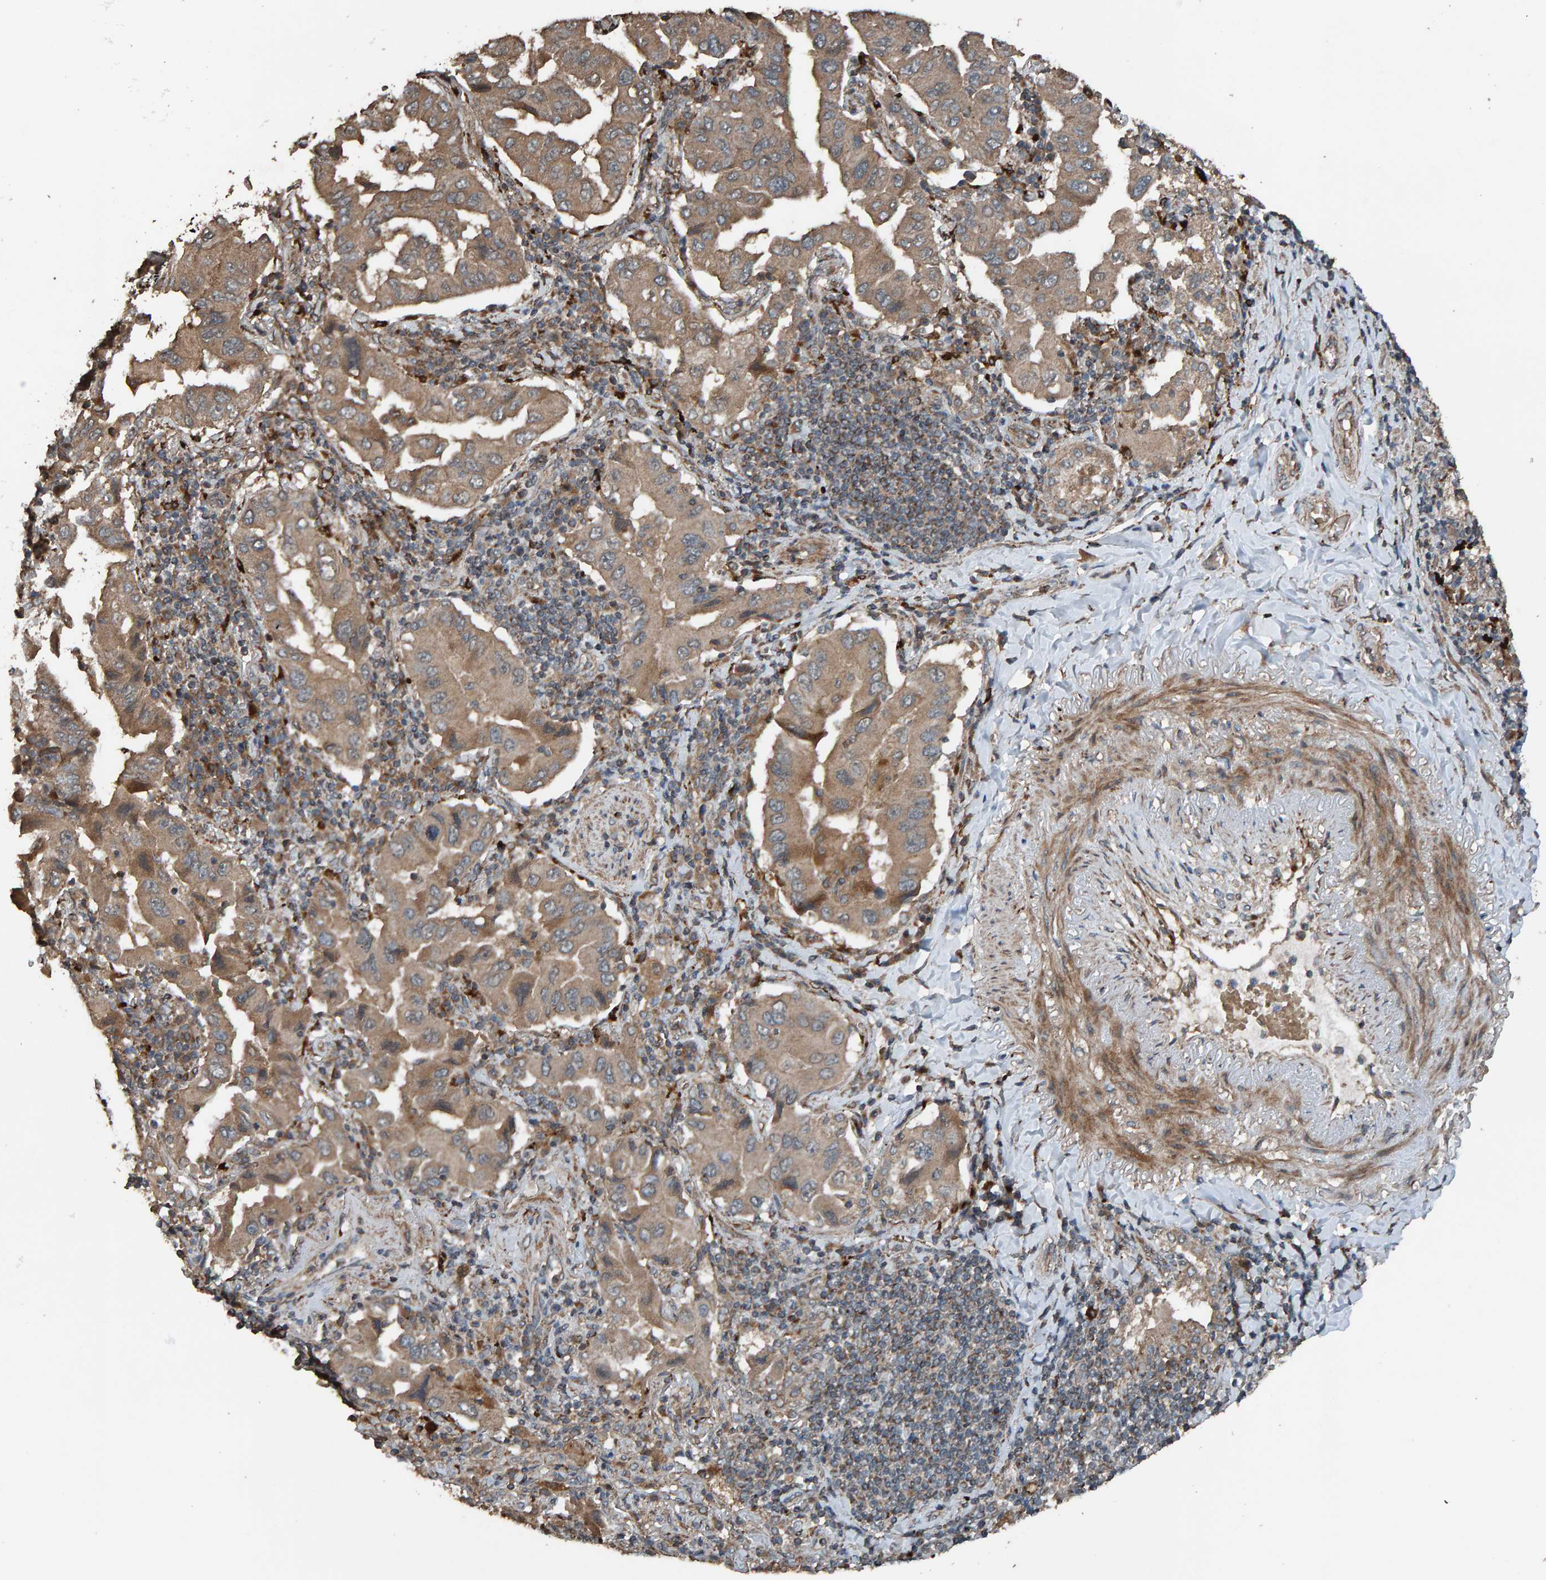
{"staining": {"intensity": "moderate", "quantity": ">75%", "location": "cytoplasmic/membranous"}, "tissue": "lung cancer", "cell_type": "Tumor cells", "image_type": "cancer", "snomed": [{"axis": "morphology", "description": "Adenocarcinoma, NOS"}, {"axis": "topography", "description": "Lung"}], "caption": "Immunohistochemical staining of adenocarcinoma (lung) displays medium levels of moderate cytoplasmic/membranous protein positivity in about >75% of tumor cells. The protein of interest is shown in brown color, while the nuclei are stained blue.", "gene": "DUS1L", "patient": {"sex": "female", "age": 65}}